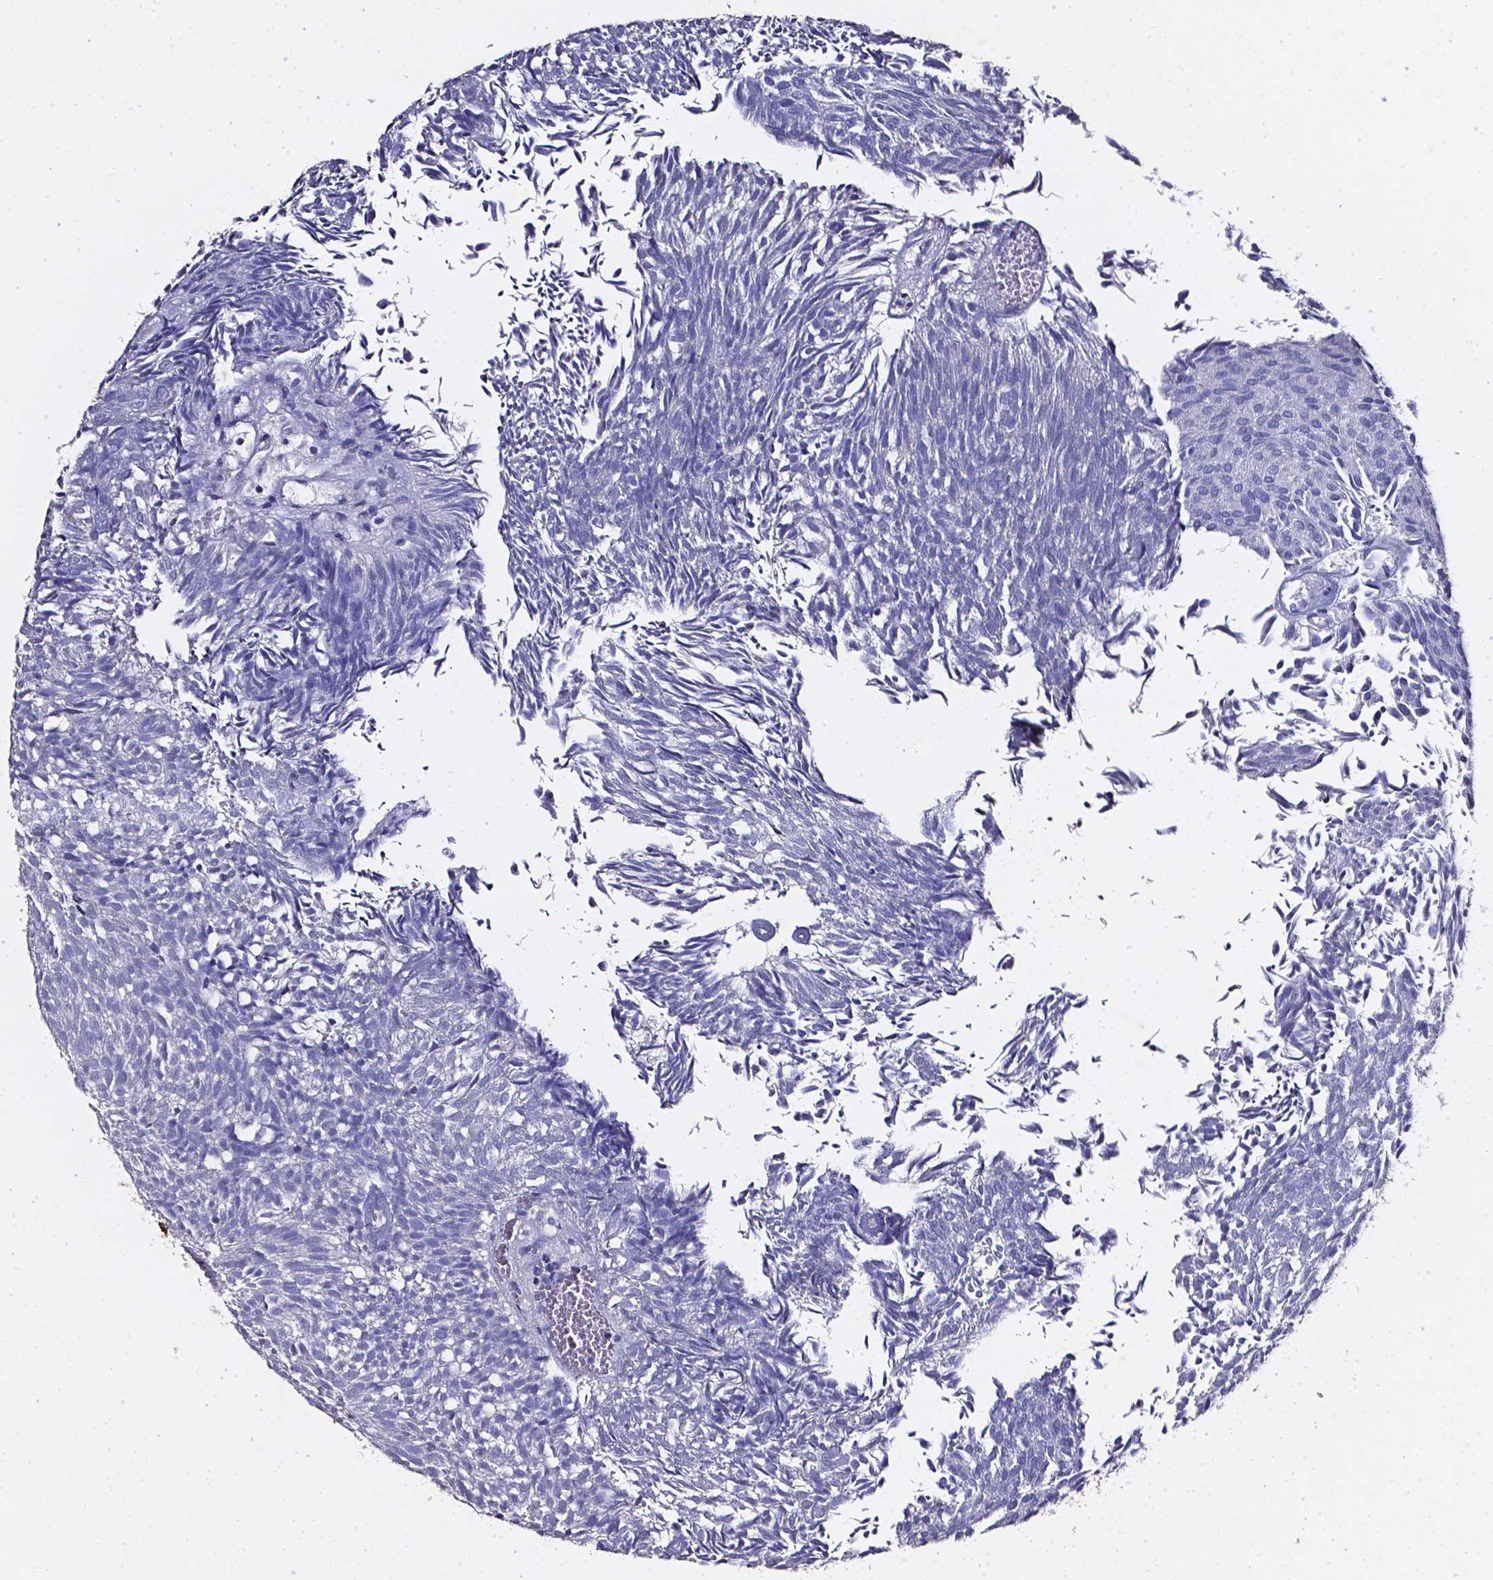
{"staining": {"intensity": "negative", "quantity": "none", "location": "none"}, "tissue": "urothelial cancer", "cell_type": "Tumor cells", "image_type": "cancer", "snomed": [{"axis": "morphology", "description": "Urothelial carcinoma, Low grade"}, {"axis": "topography", "description": "Urinary bladder"}], "caption": "Immunohistochemistry (IHC) of human urothelial cancer displays no positivity in tumor cells.", "gene": "AKR1B10", "patient": {"sex": "male", "age": 77}}